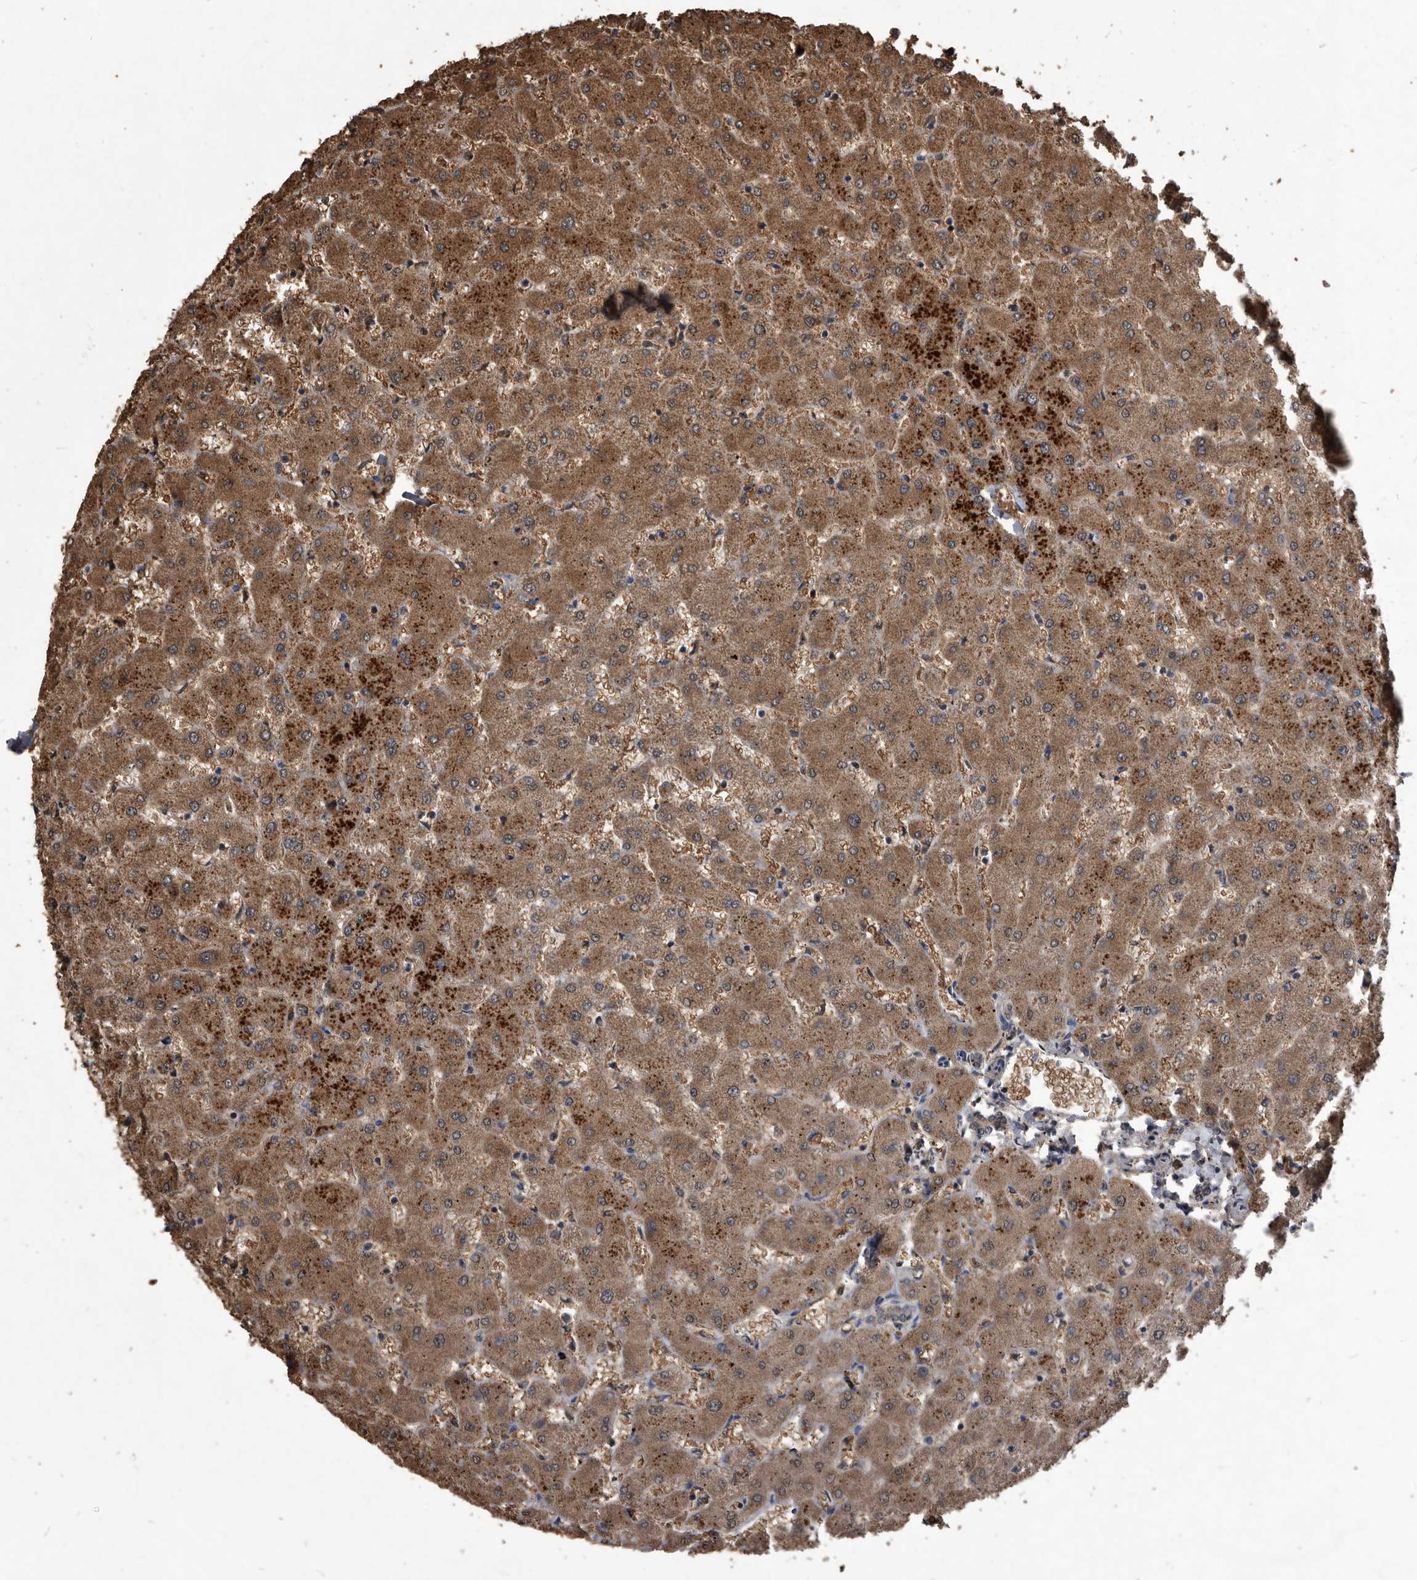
{"staining": {"intensity": "moderate", "quantity": ">75%", "location": "cytoplasmic/membranous"}, "tissue": "liver", "cell_type": "Cholangiocytes", "image_type": "normal", "snomed": [{"axis": "morphology", "description": "Normal tissue, NOS"}, {"axis": "topography", "description": "Liver"}], "caption": "The image displays a brown stain indicating the presence of a protein in the cytoplasmic/membranous of cholangiocytes in liver. (IHC, brightfield microscopy, high magnification).", "gene": "NRBP1", "patient": {"sex": "female", "age": 63}}